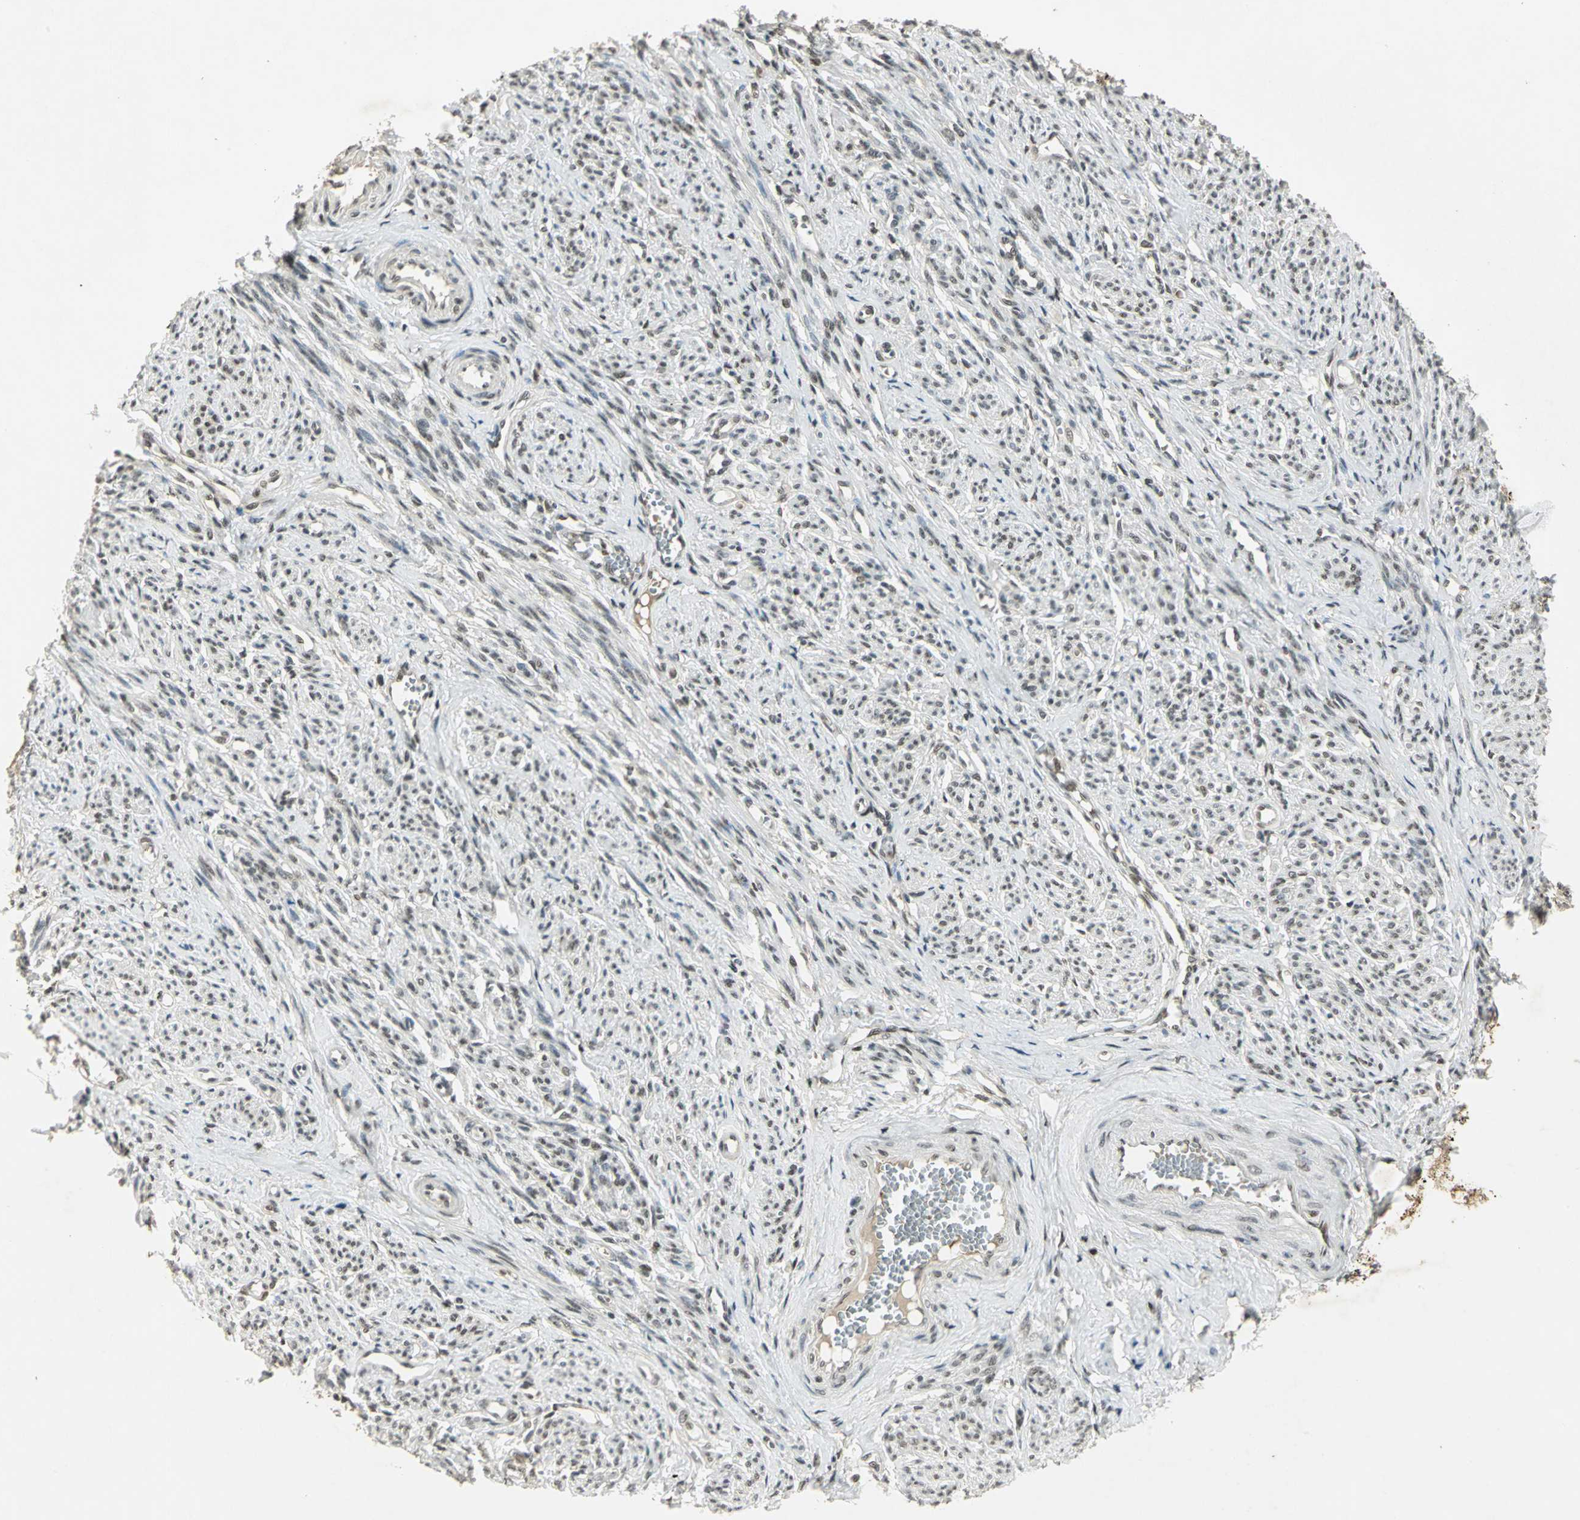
{"staining": {"intensity": "weak", "quantity": "<25%", "location": "nuclear"}, "tissue": "smooth muscle", "cell_type": "Smooth muscle cells", "image_type": "normal", "snomed": [{"axis": "morphology", "description": "Normal tissue, NOS"}, {"axis": "topography", "description": "Smooth muscle"}], "caption": "DAB (3,3'-diaminobenzidine) immunohistochemical staining of normal smooth muscle demonstrates no significant positivity in smooth muscle cells.", "gene": "RAD17", "patient": {"sex": "female", "age": 65}}